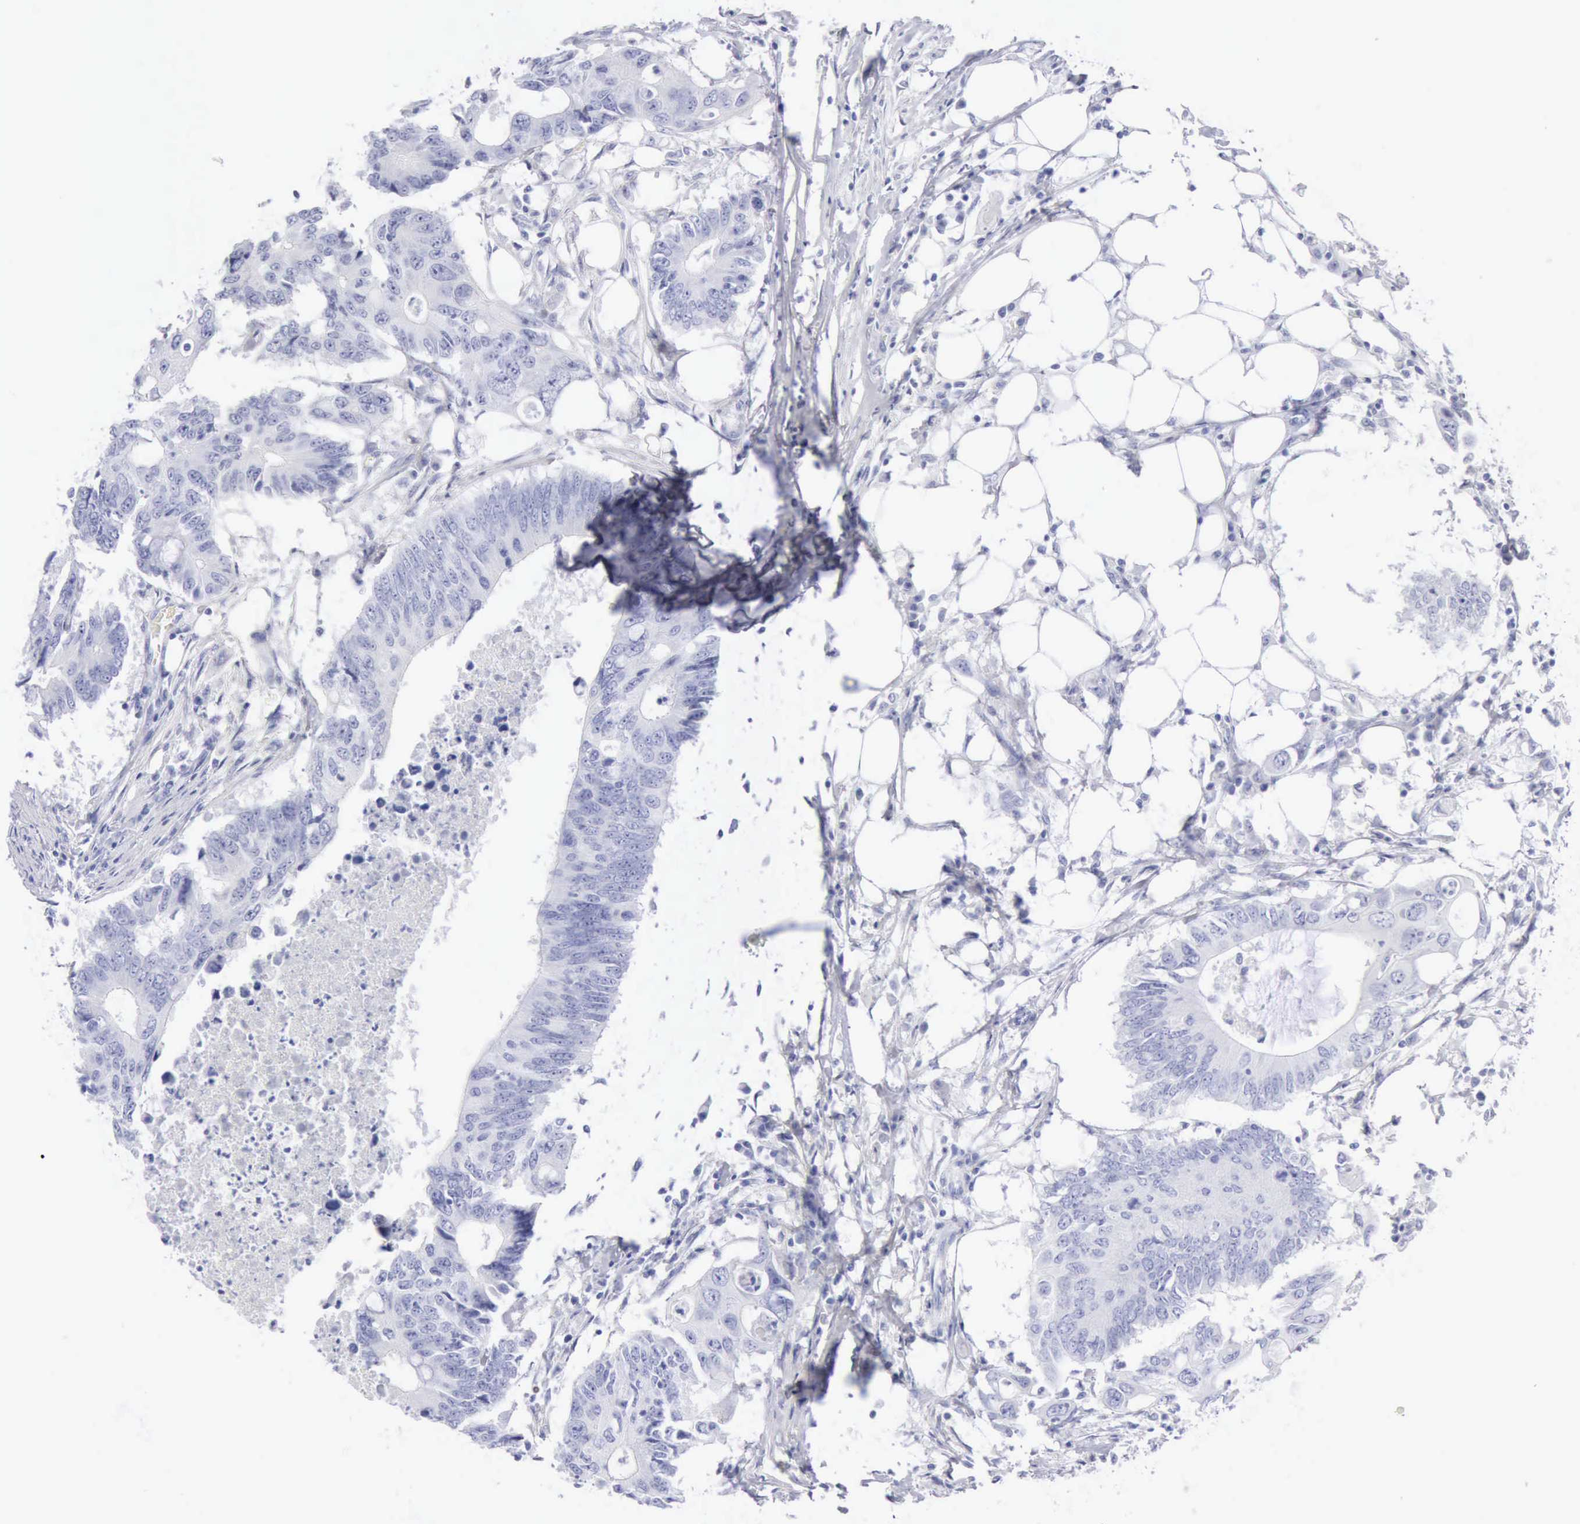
{"staining": {"intensity": "negative", "quantity": "none", "location": "none"}, "tissue": "colorectal cancer", "cell_type": "Tumor cells", "image_type": "cancer", "snomed": [{"axis": "morphology", "description": "Adenocarcinoma, NOS"}, {"axis": "topography", "description": "Colon"}], "caption": "Photomicrograph shows no significant protein expression in tumor cells of colorectal cancer (adenocarcinoma).", "gene": "KRT5", "patient": {"sex": "male", "age": 71}}